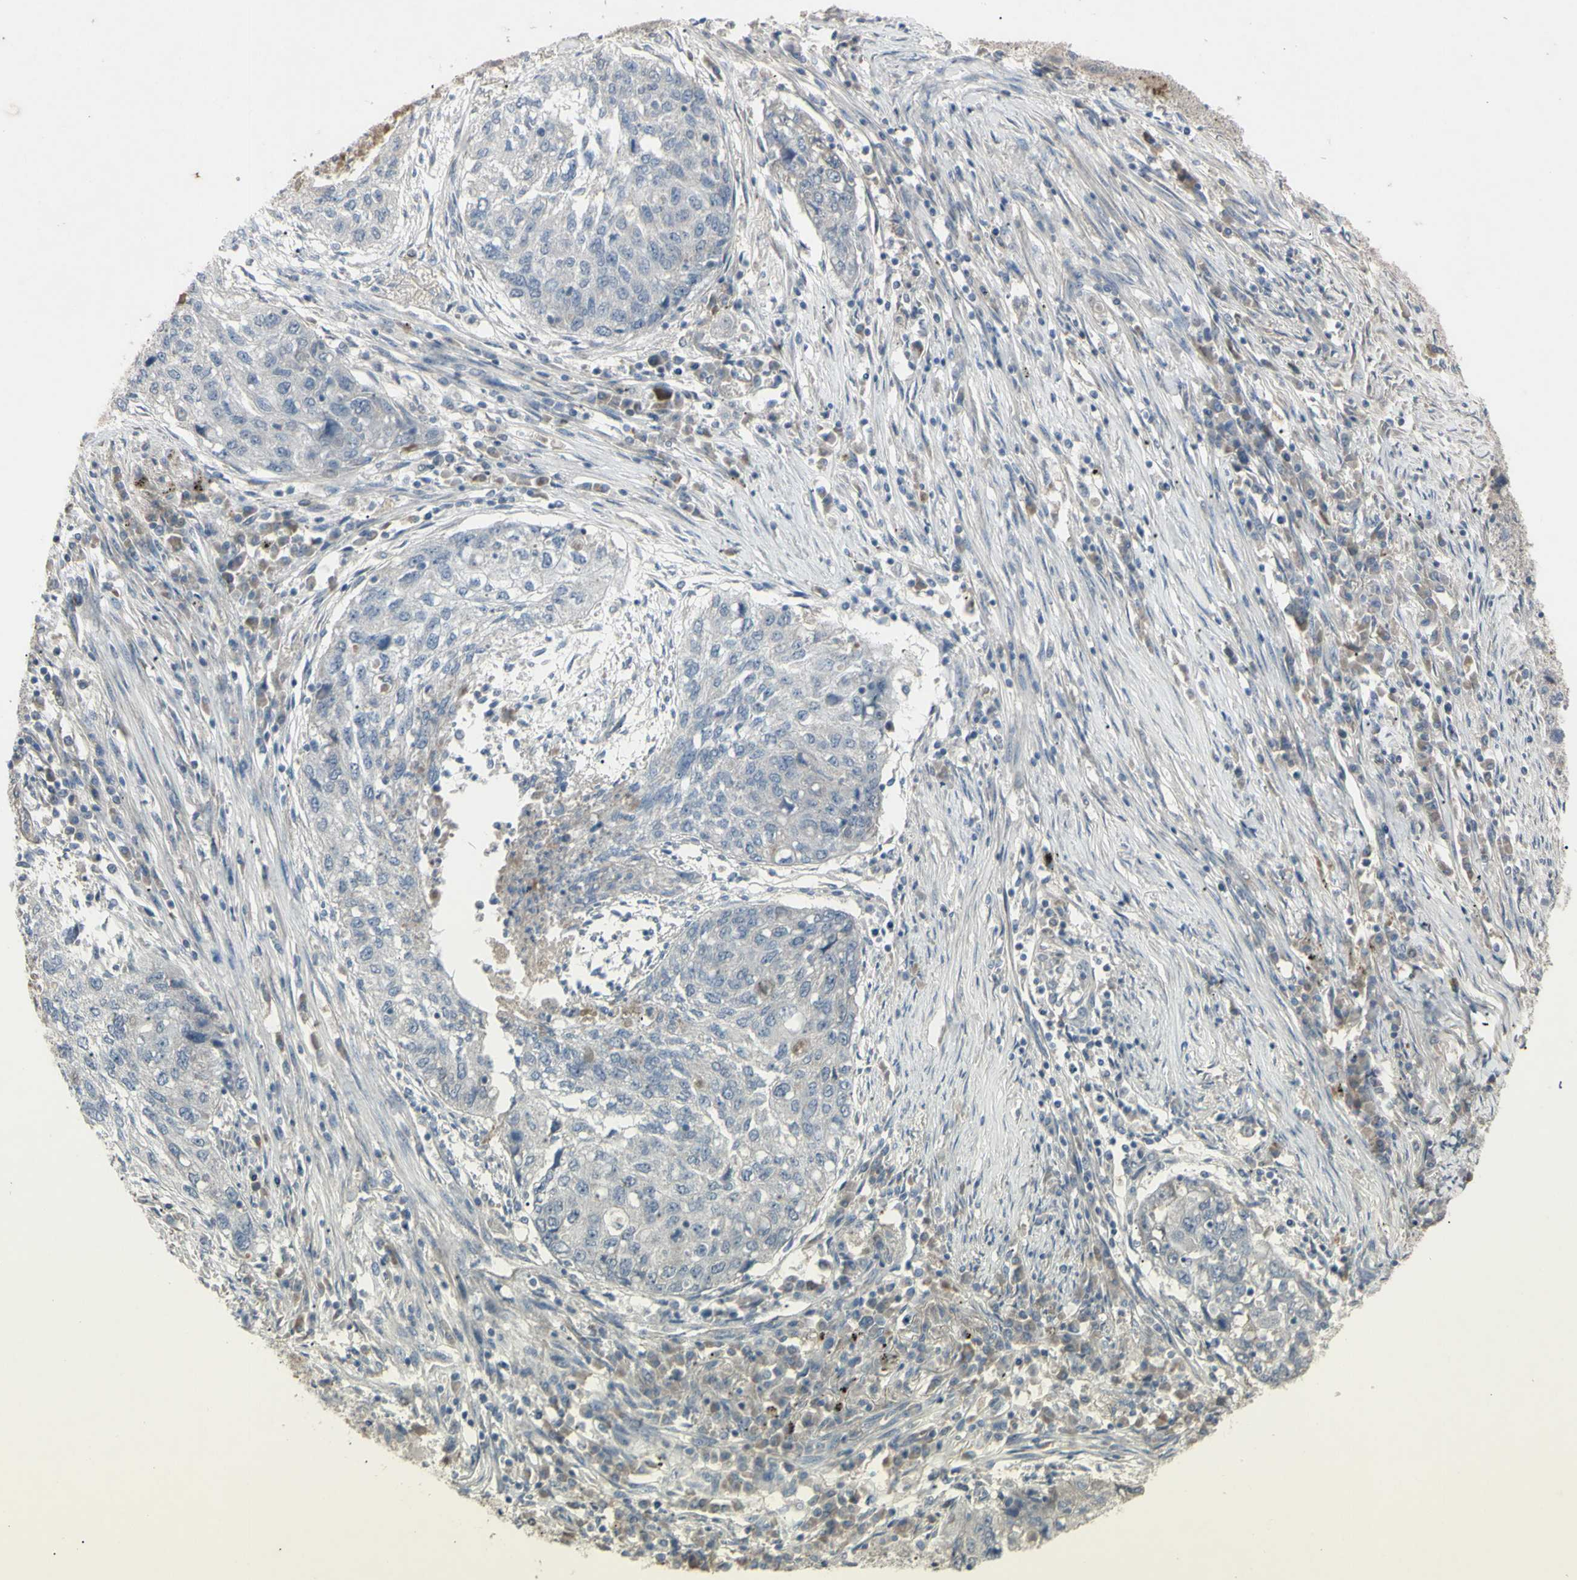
{"staining": {"intensity": "negative", "quantity": "none", "location": "none"}, "tissue": "lung cancer", "cell_type": "Tumor cells", "image_type": "cancer", "snomed": [{"axis": "morphology", "description": "Squamous cell carcinoma, NOS"}, {"axis": "topography", "description": "Lung"}], "caption": "Lung squamous cell carcinoma stained for a protein using immunohistochemistry displays no expression tumor cells.", "gene": "PIAS4", "patient": {"sex": "female", "age": 63}}